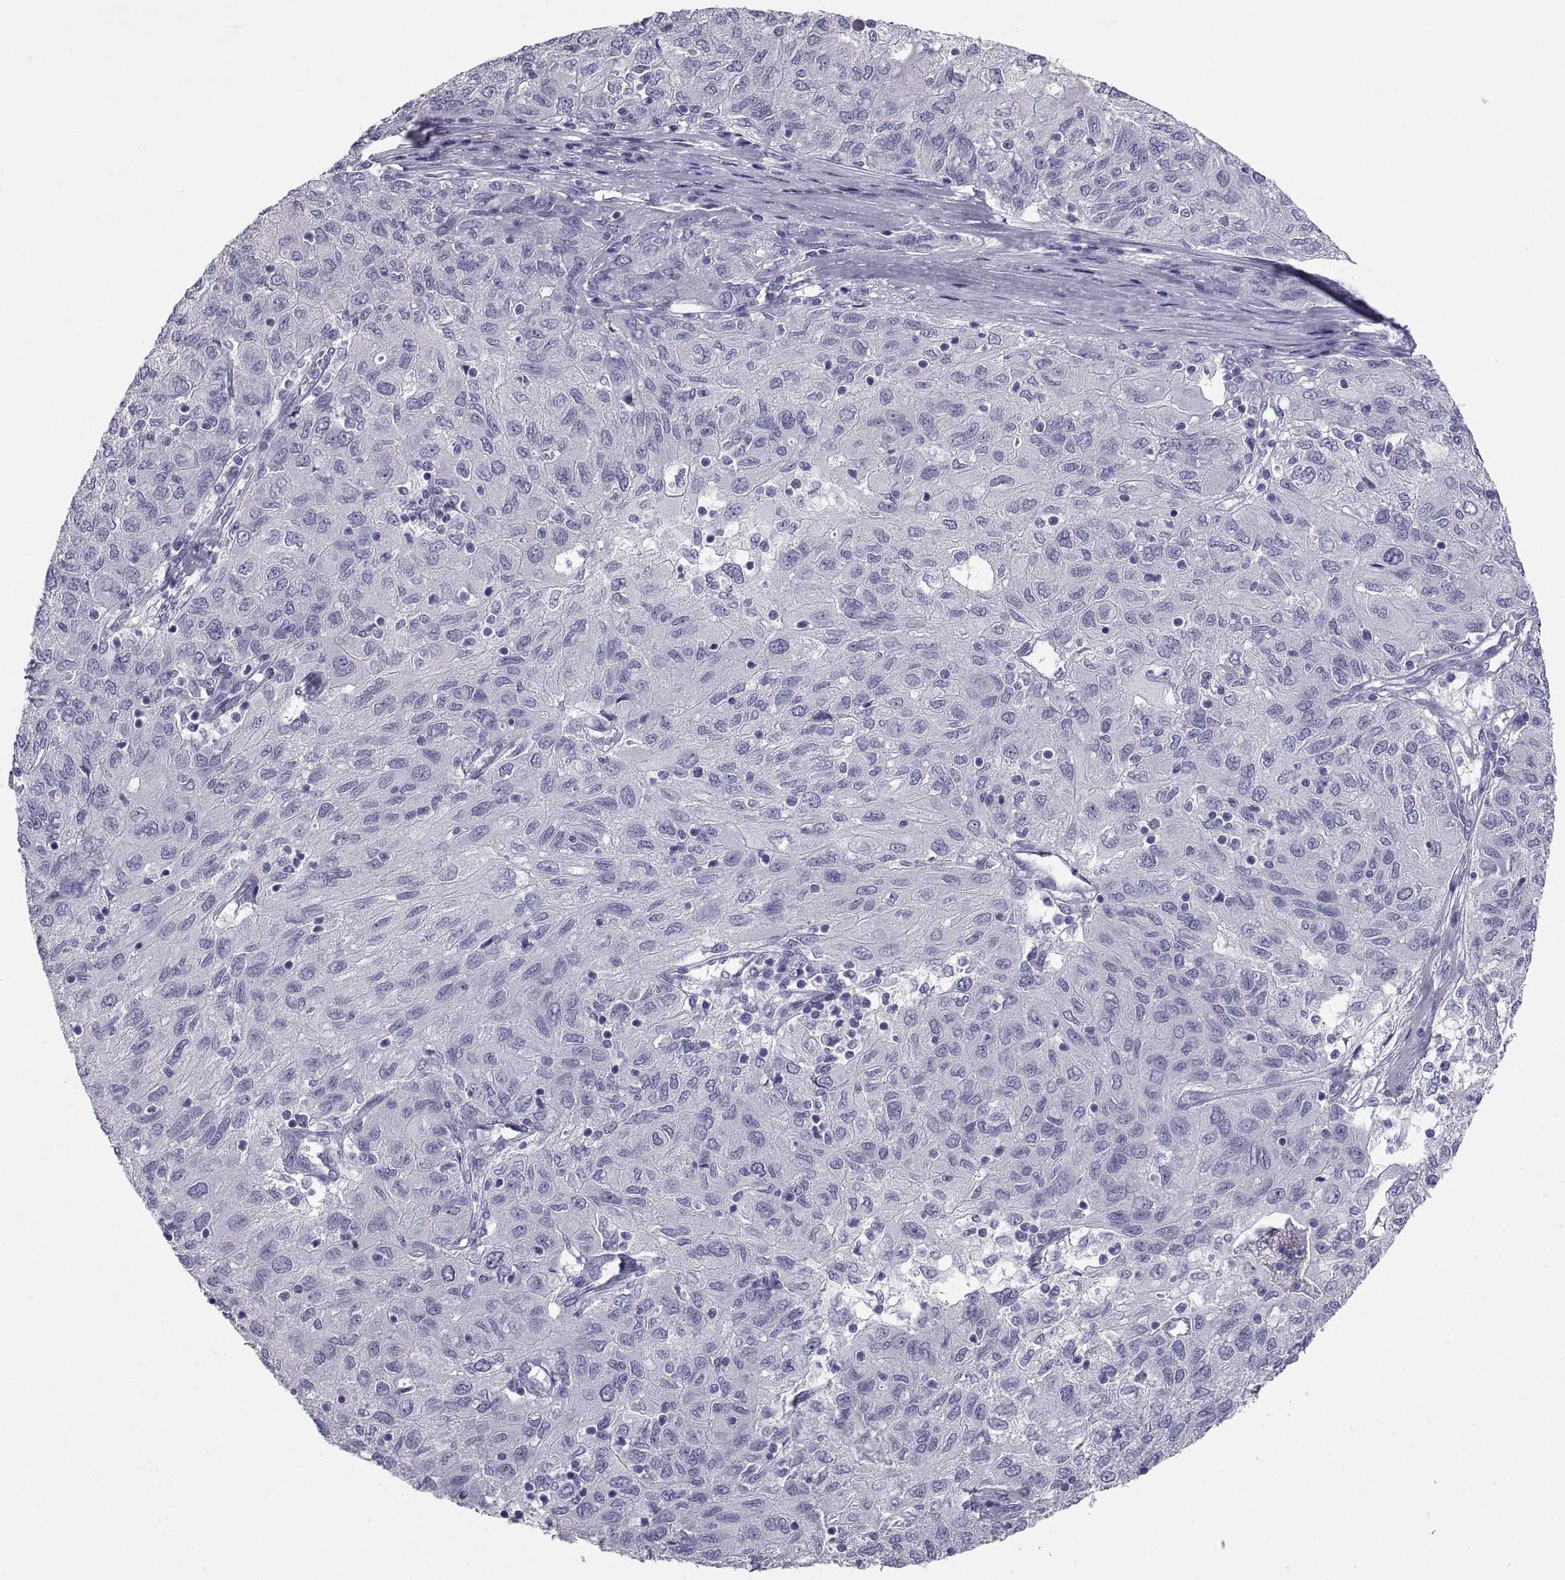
{"staining": {"intensity": "negative", "quantity": "none", "location": "none"}, "tissue": "ovarian cancer", "cell_type": "Tumor cells", "image_type": "cancer", "snomed": [{"axis": "morphology", "description": "Carcinoma, endometroid"}, {"axis": "topography", "description": "Ovary"}], "caption": "The immunohistochemistry image has no significant positivity in tumor cells of ovarian cancer (endometroid carcinoma) tissue.", "gene": "PCSK1N", "patient": {"sex": "female", "age": 50}}